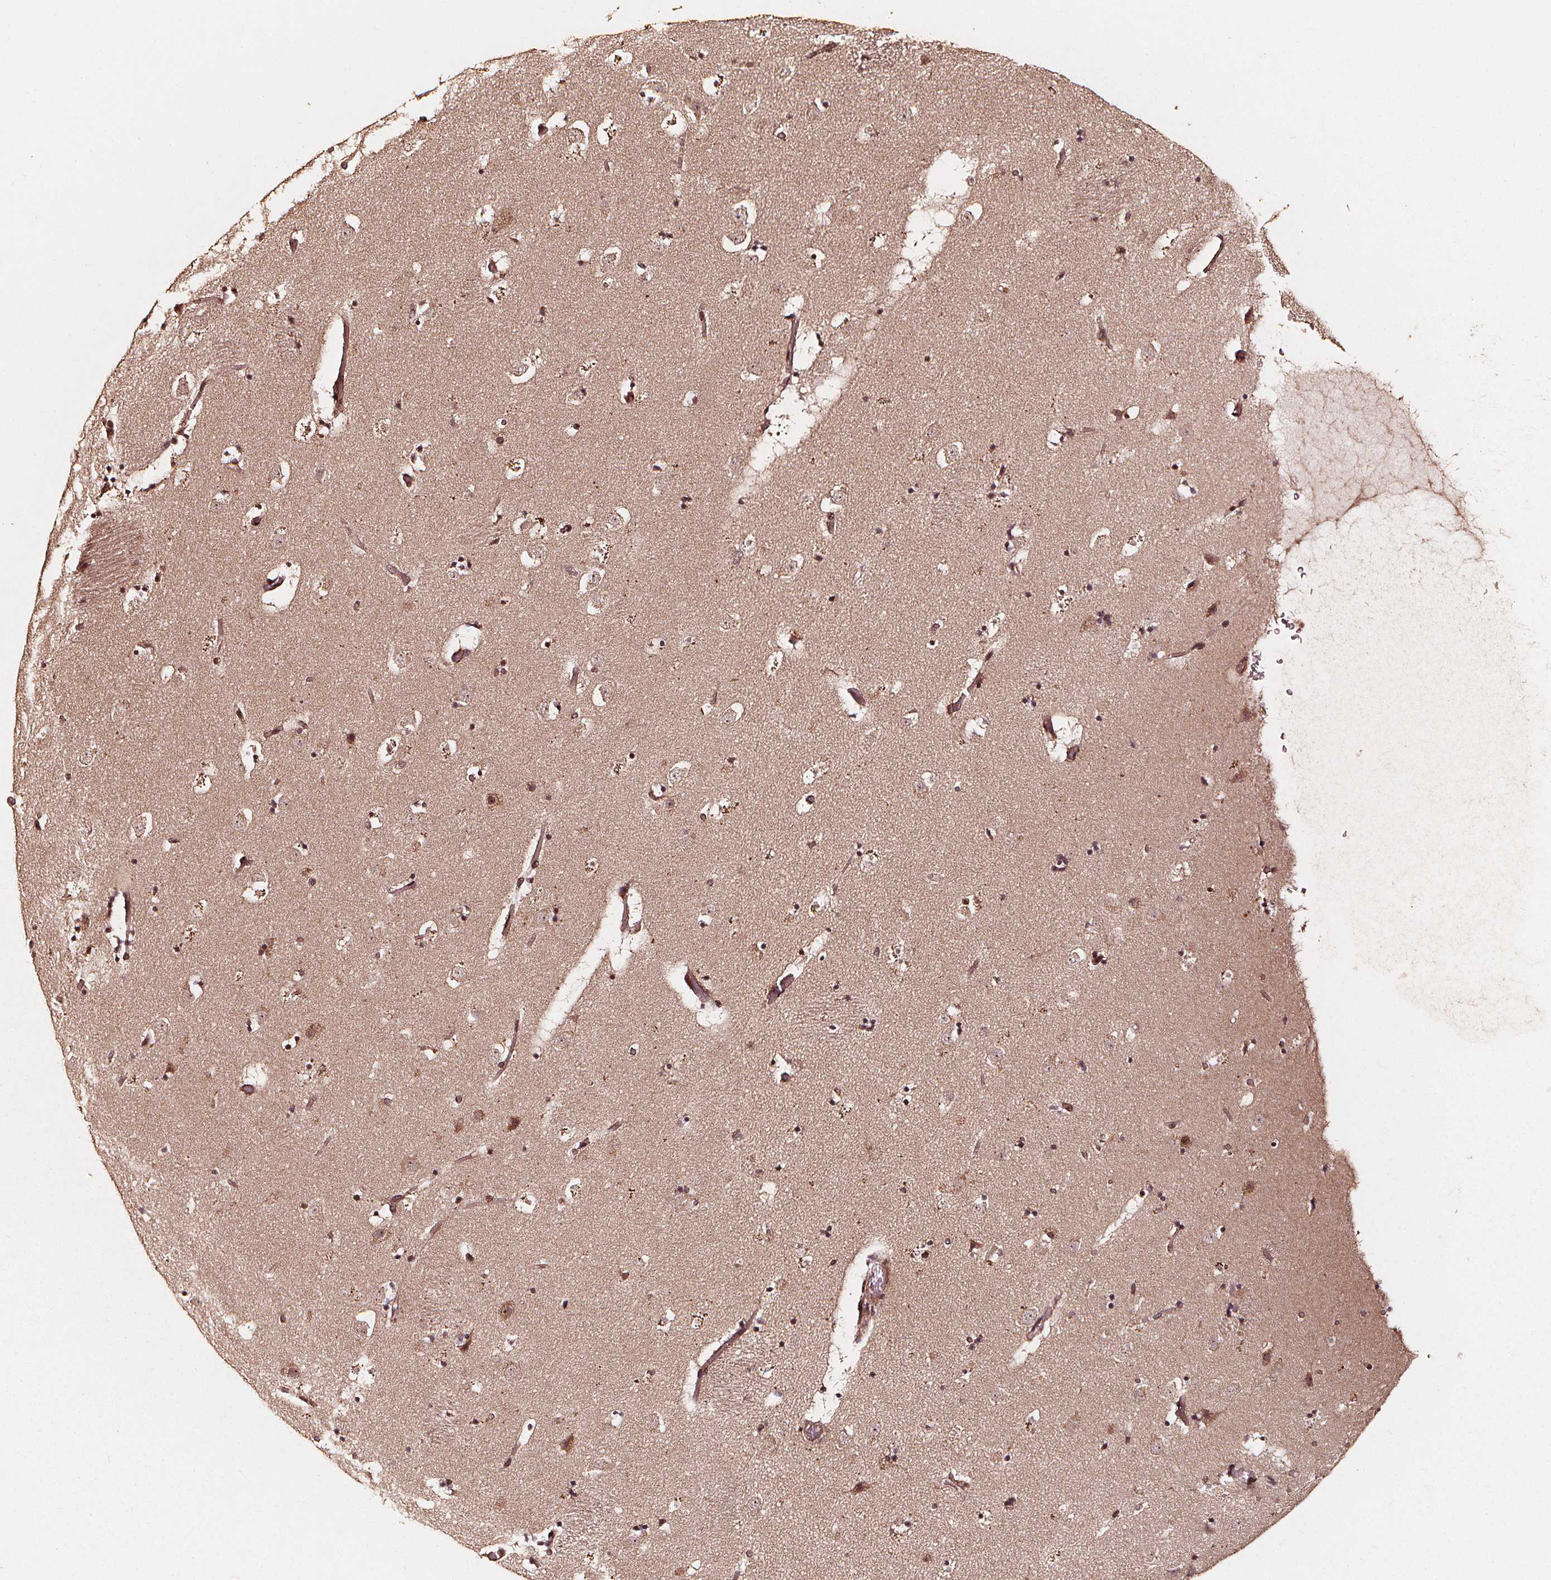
{"staining": {"intensity": "moderate", "quantity": ">75%", "location": "nuclear"}, "tissue": "caudate", "cell_type": "Glial cells", "image_type": "normal", "snomed": [{"axis": "morphology", "description": "Normal tissue, NOS"}, {"axis": "topography", "description": "Lateral ventricle wall"}], "caption": "Immunohistochemistry (IHC) (DAB) staining of benign caudate demonstrates moderate nuclear protein positivity in about >75% of glial cells.", "gene": "EXOSC9", "patient": {"sex": "female", "age": 42}}